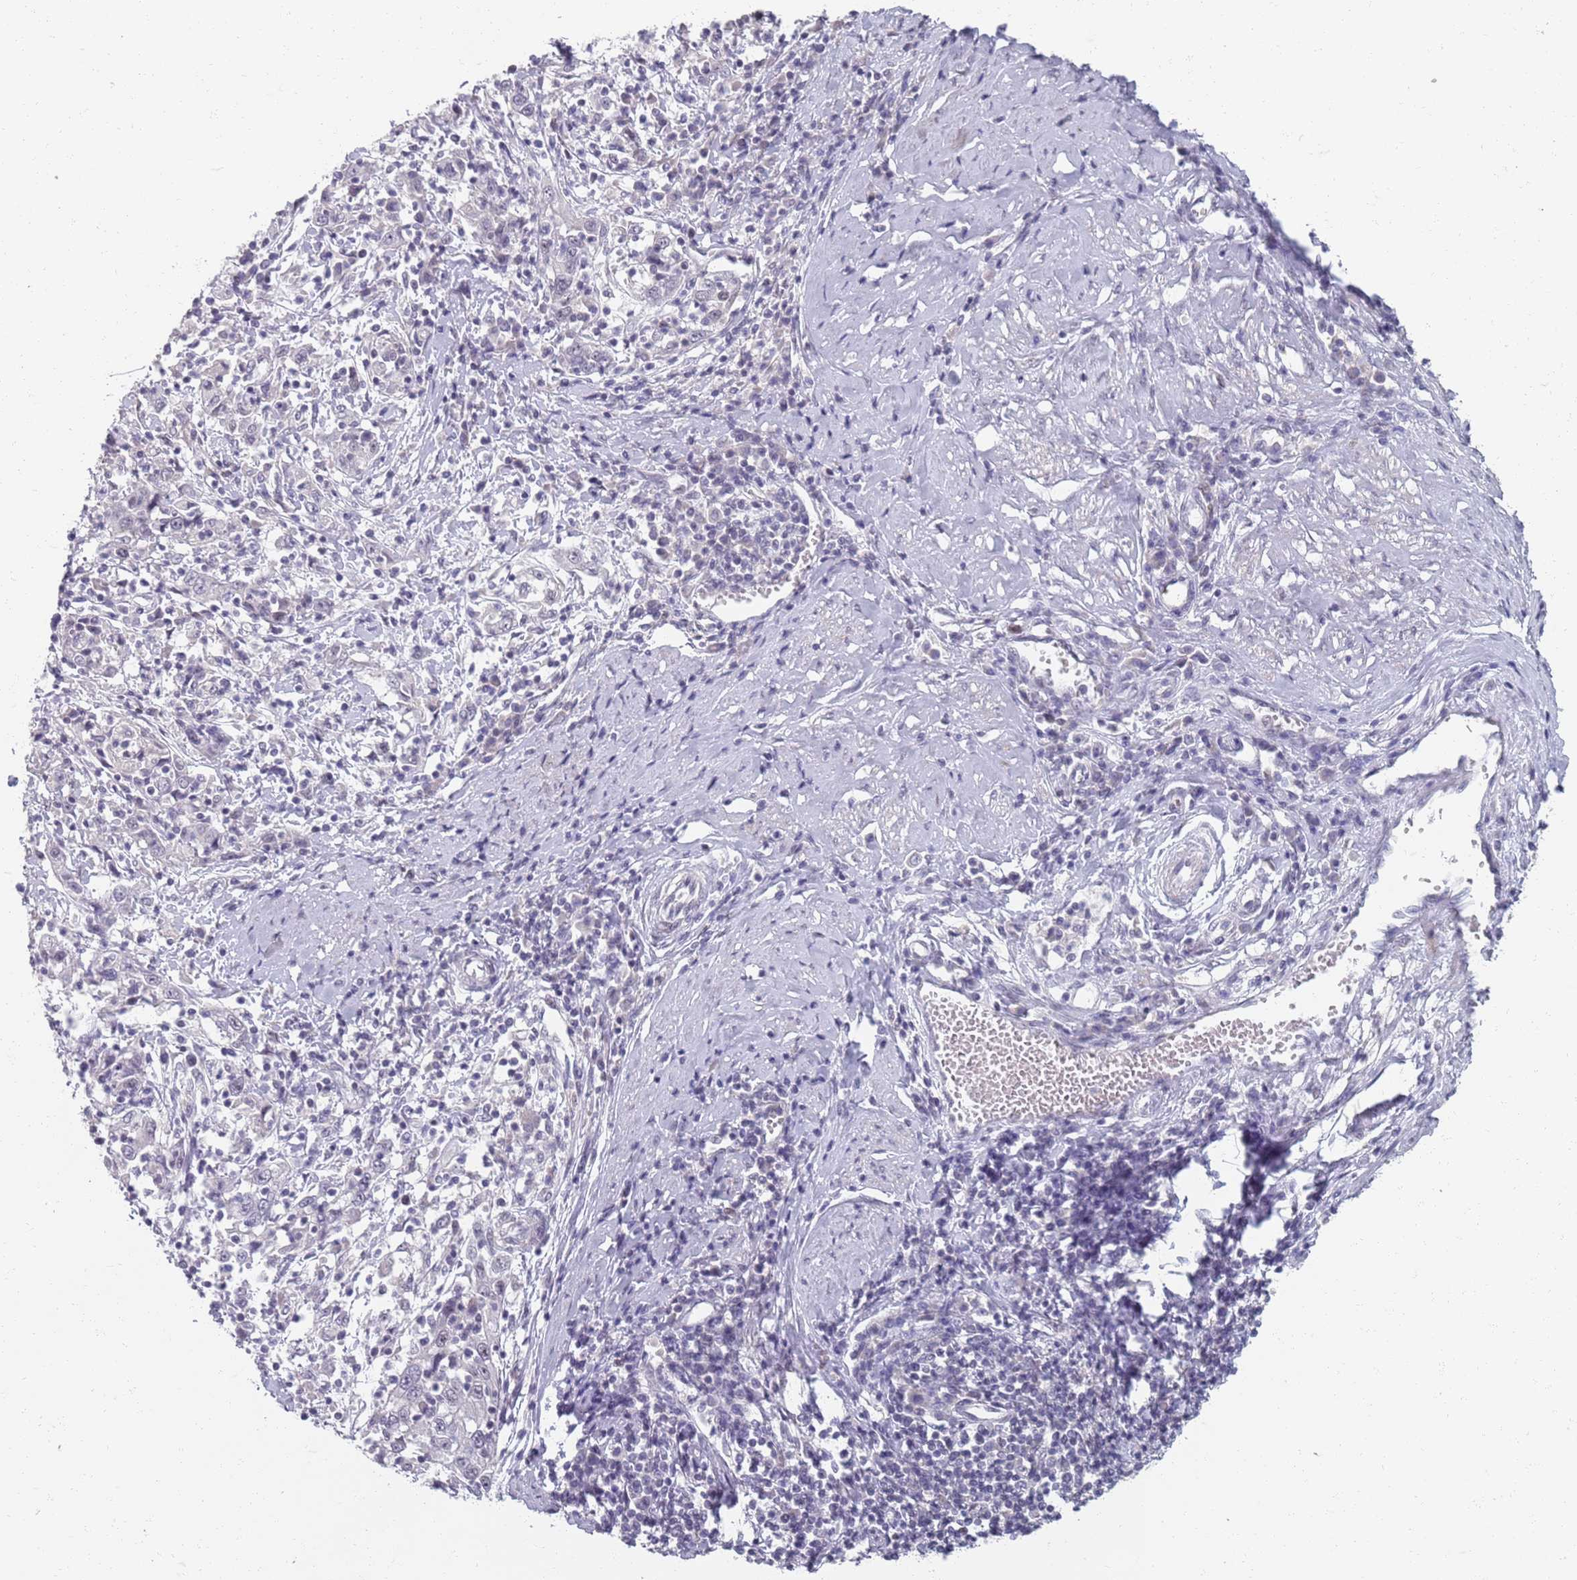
{"staining": {"intensity": "negative", "quantity": "none", "location": "none"}, "tissue": "cervical cancer", "cell_type": "Tumor cells", "image_type": "cancer", "snomed": [{"axis": "morphology", "description": "Squamous cell carcinoma, NOS"}, {"axis": "topography", "description": "Cervix"}], "caption": "The image demonstrates no significant staining in tumor cells of squamous cell carcinoma (cervical).", "gene": "SAMD1", "patient": {"sex": "female", "age": 46}}